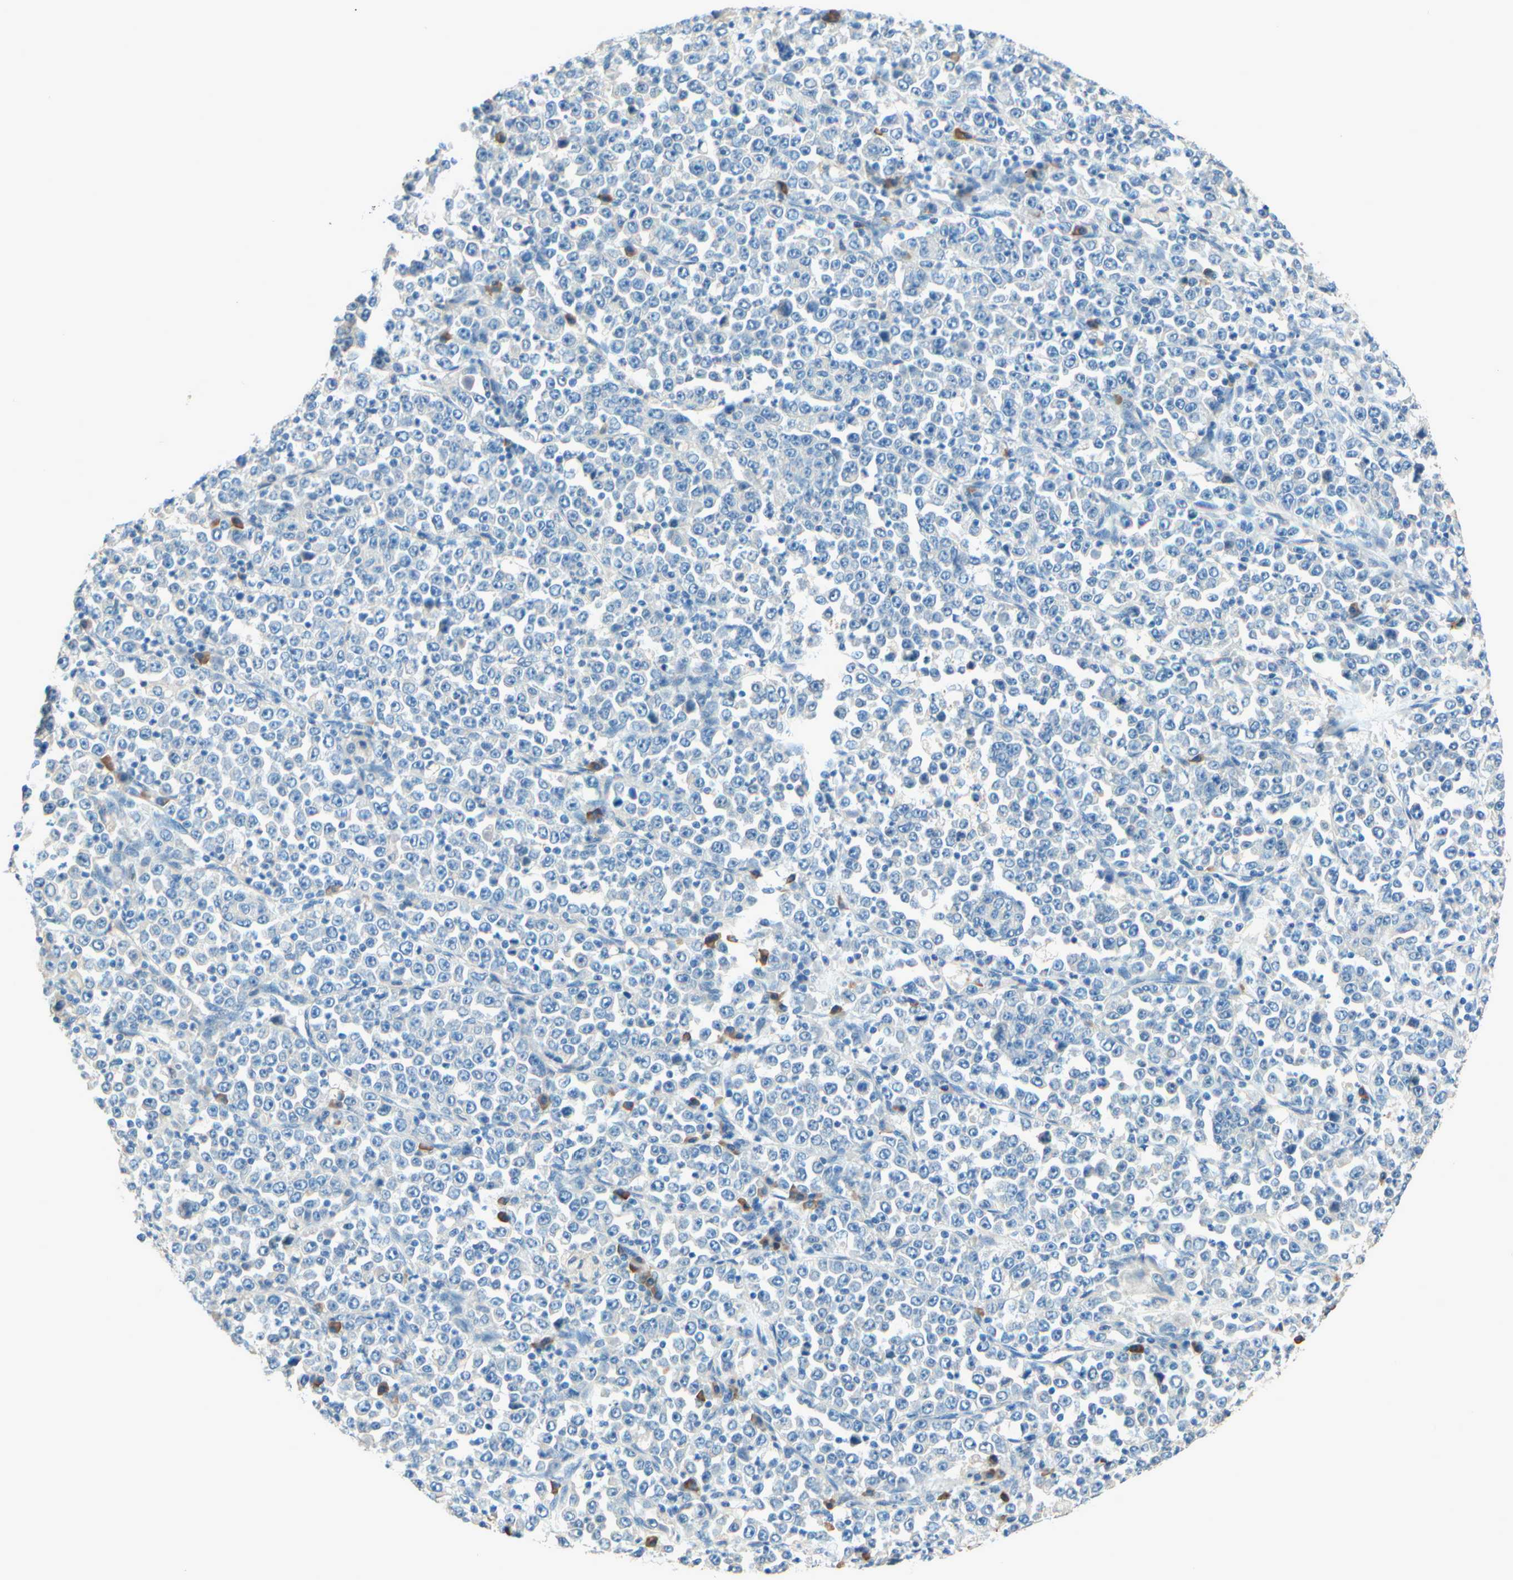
{"staining": {"intensity": "negative", "quantity": "none", "location": "none"}, "tissue": "stomach cancer", "cell_type": "Tumor cells", "image_type": "cancer", "snomed": [{"axis": "morphology", "description": "Normal tissue, NOS"}, {"axis": "morphology", "description": "Adenocarcinoma, NOS"}, {"axis": "topography", "description": "Stomach, upper"}, {"axis": "topography", "description": "Stomach"}], "caption": "DAB (3,3'-diaminobenzidine) immunohistochemical staining of stomach cancer shows no significant expression in tumor cells.", "gene": "PASD1", "patient": {"sex": "male", "age": 59}}